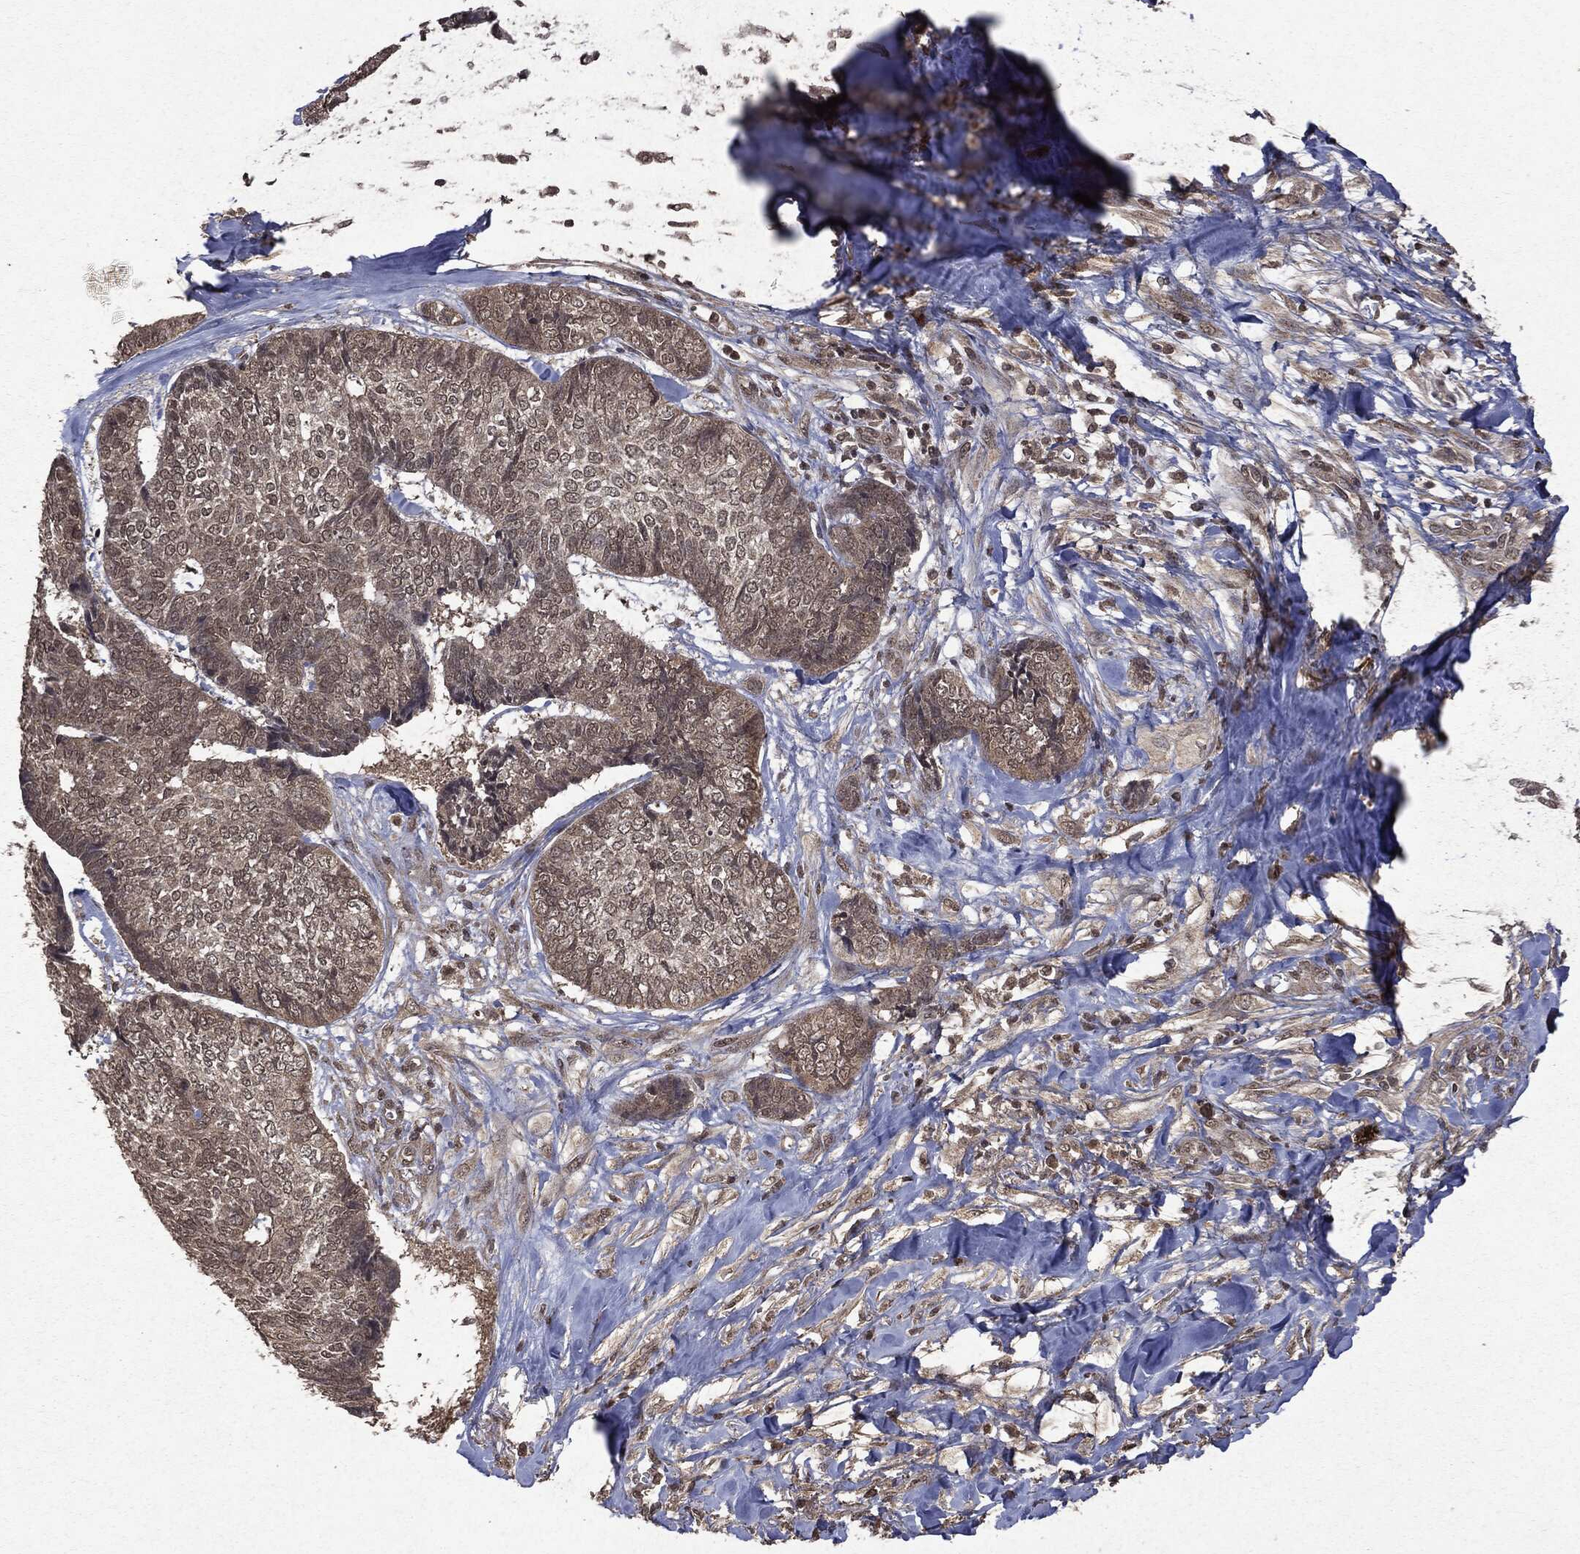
{"staining": {"intensity": "weak", "quantity": "<25%", "location": "cytoplasmic/membranous"}, "tissue": "skin cancer", "cell_type": "Tumor cells", "image_type": "cancer", "snomed": [{"axis": "morphology", "description": "Basal cell carcinoma"}, {"axis": "topography", "description": "Skin"}], "caption": "IHC of basal cell carcinoma (skin) shows no positivity in tumor cells.", "gene": "PEBP1", "patient": {"sex": "male", "age": 86}}